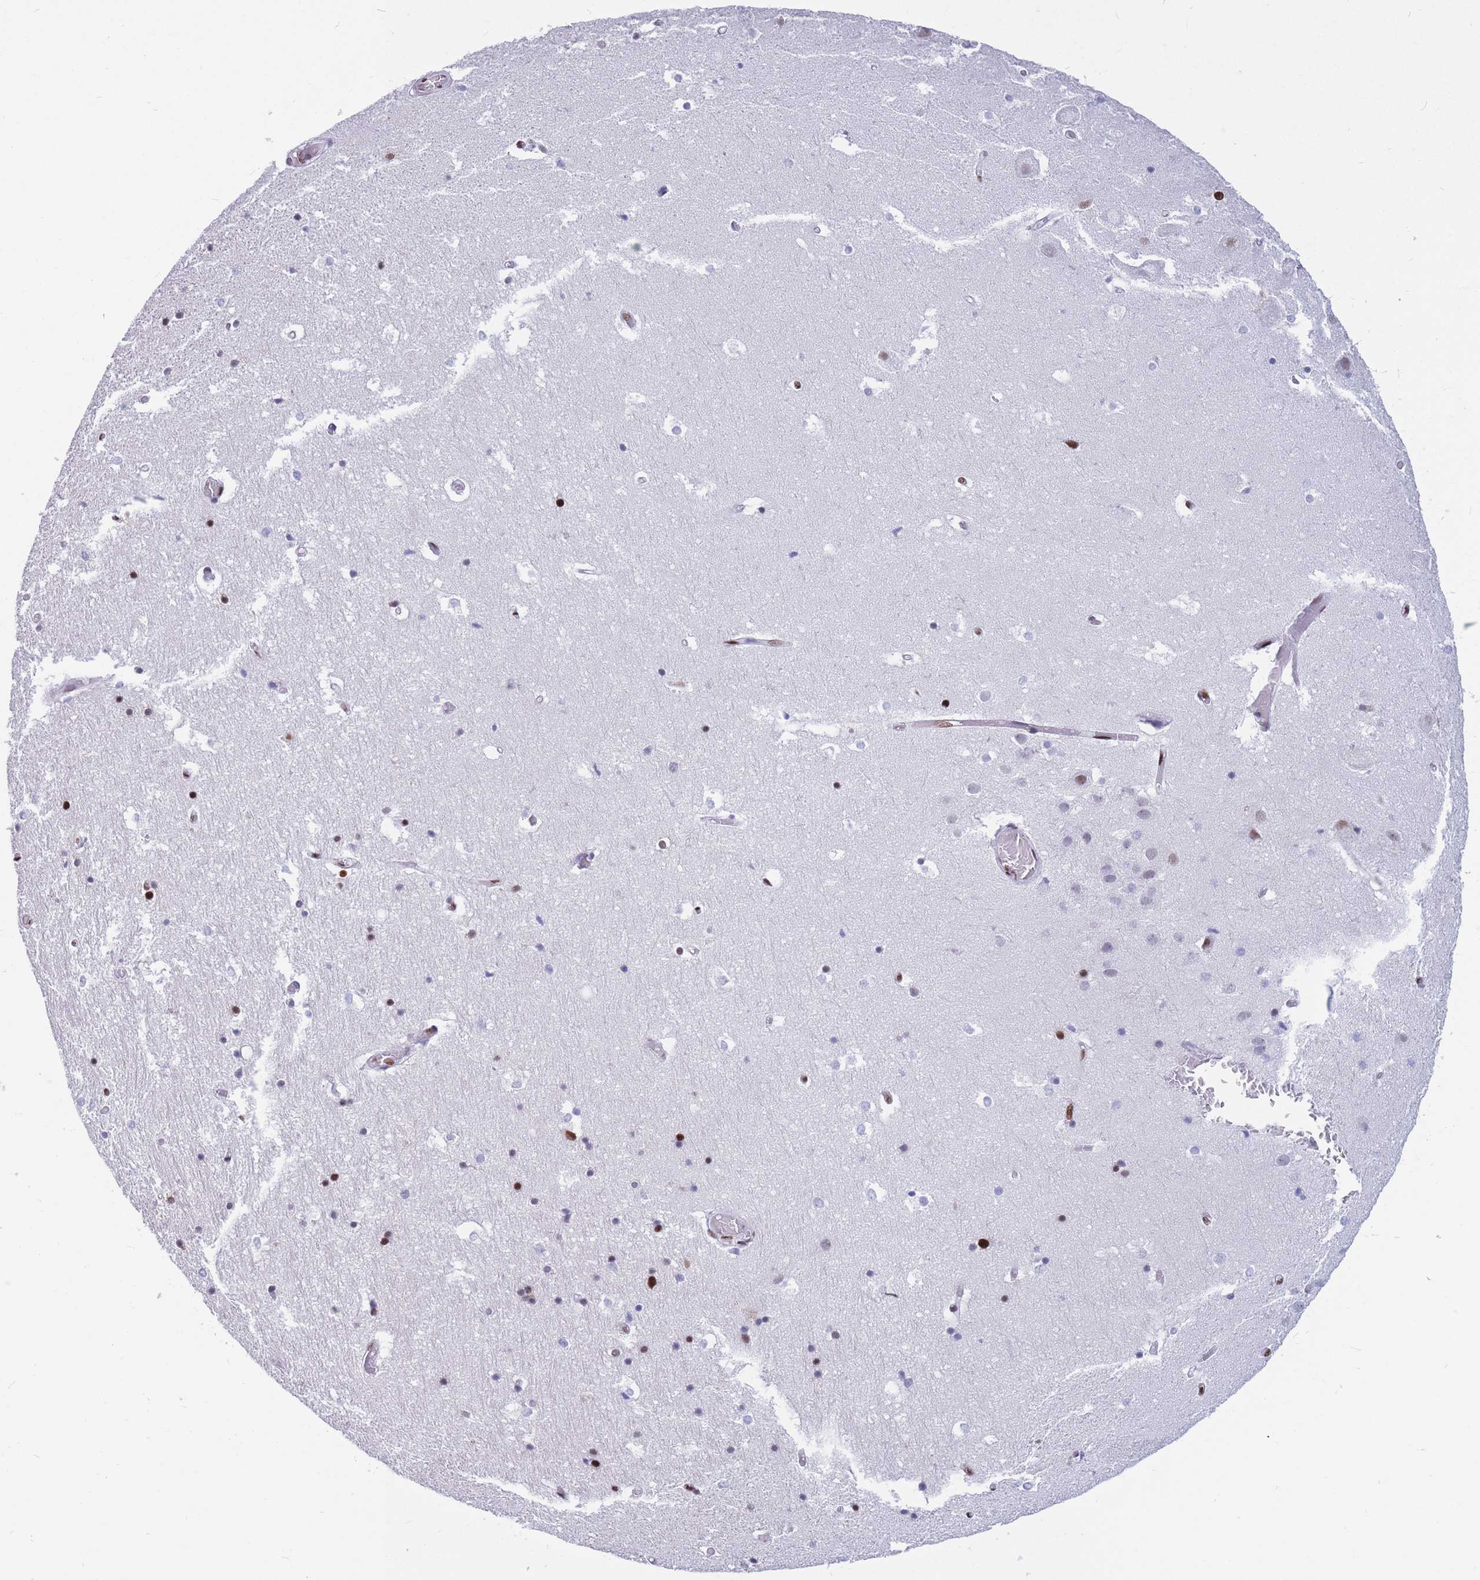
{"staining": {"intensity": "strong", "quantity": "<25%", "location": "nuclear"}, "tissue": "hippocampus", "cell_type": "Glial cells", "image_type": "normal", "snomed": [{"axis": "morphology", "description": "Normal tissue, NOS"}, {"axis": "topography", "description": "Hippocampus"}], "caption": "The histopathology image displays immunohistochemical staining of unremarkable hippocampus. There is strong nuclear positivity is present in about <25% of glial cells.", "gene": "NASP", "patient": {"sex": "female", "age": 52}}